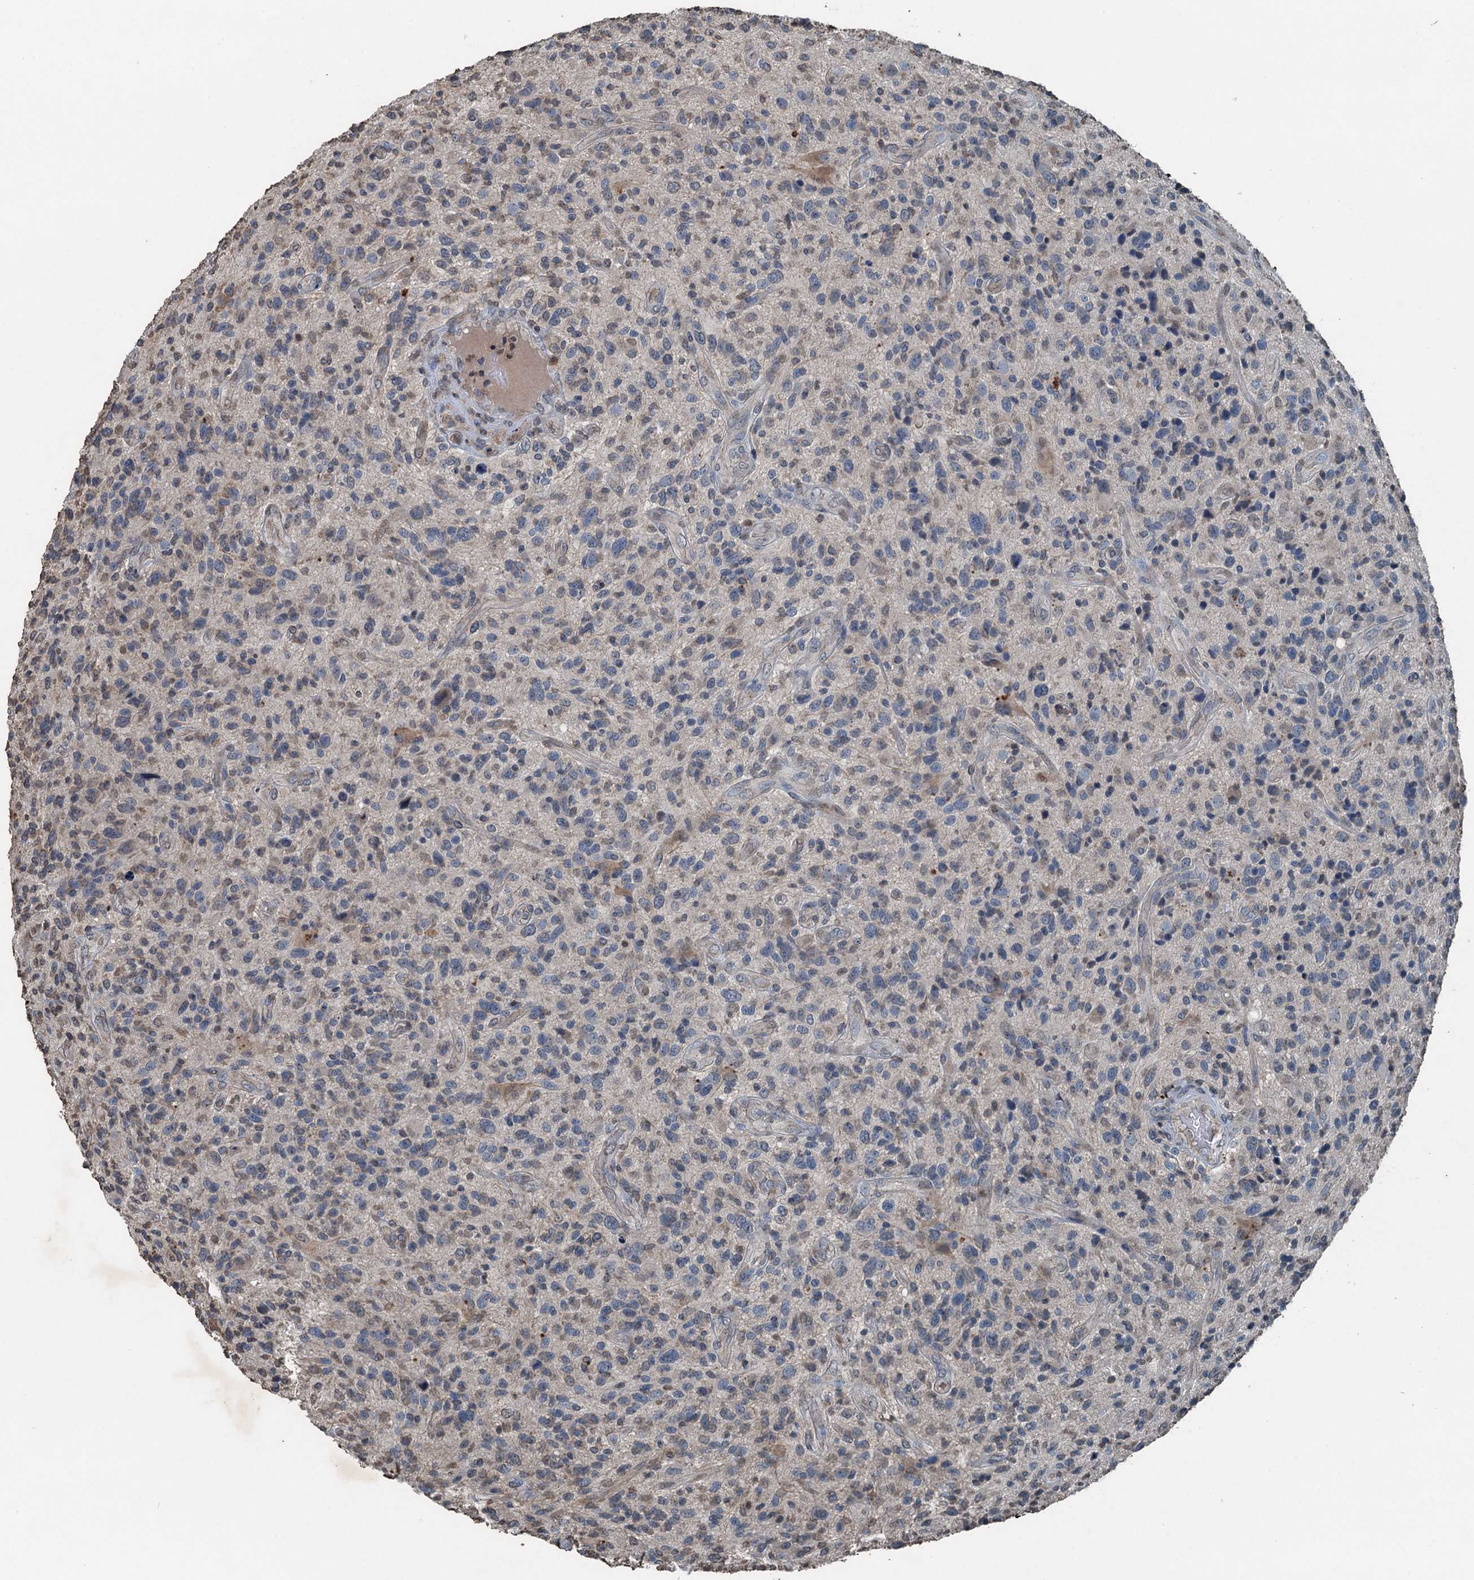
{"staining": {"intensity": "negative", "quantity": "none", "location": "none"}, "tissue": "glioma", "cell_type": "Tumor cells", "image_type": "cancer", "snomed": [{"axis": "morphology", "description": "Glioma, malignant, High grade"}, {"axis": "topography", "description": "Brain"}], "caption": "Immunohistochemical staining of malignant glioma (high-grade) reveals no significant staining in tumor cells.", "gene": "TCTN1", "patient": {"sex": "male", "age": 47}}